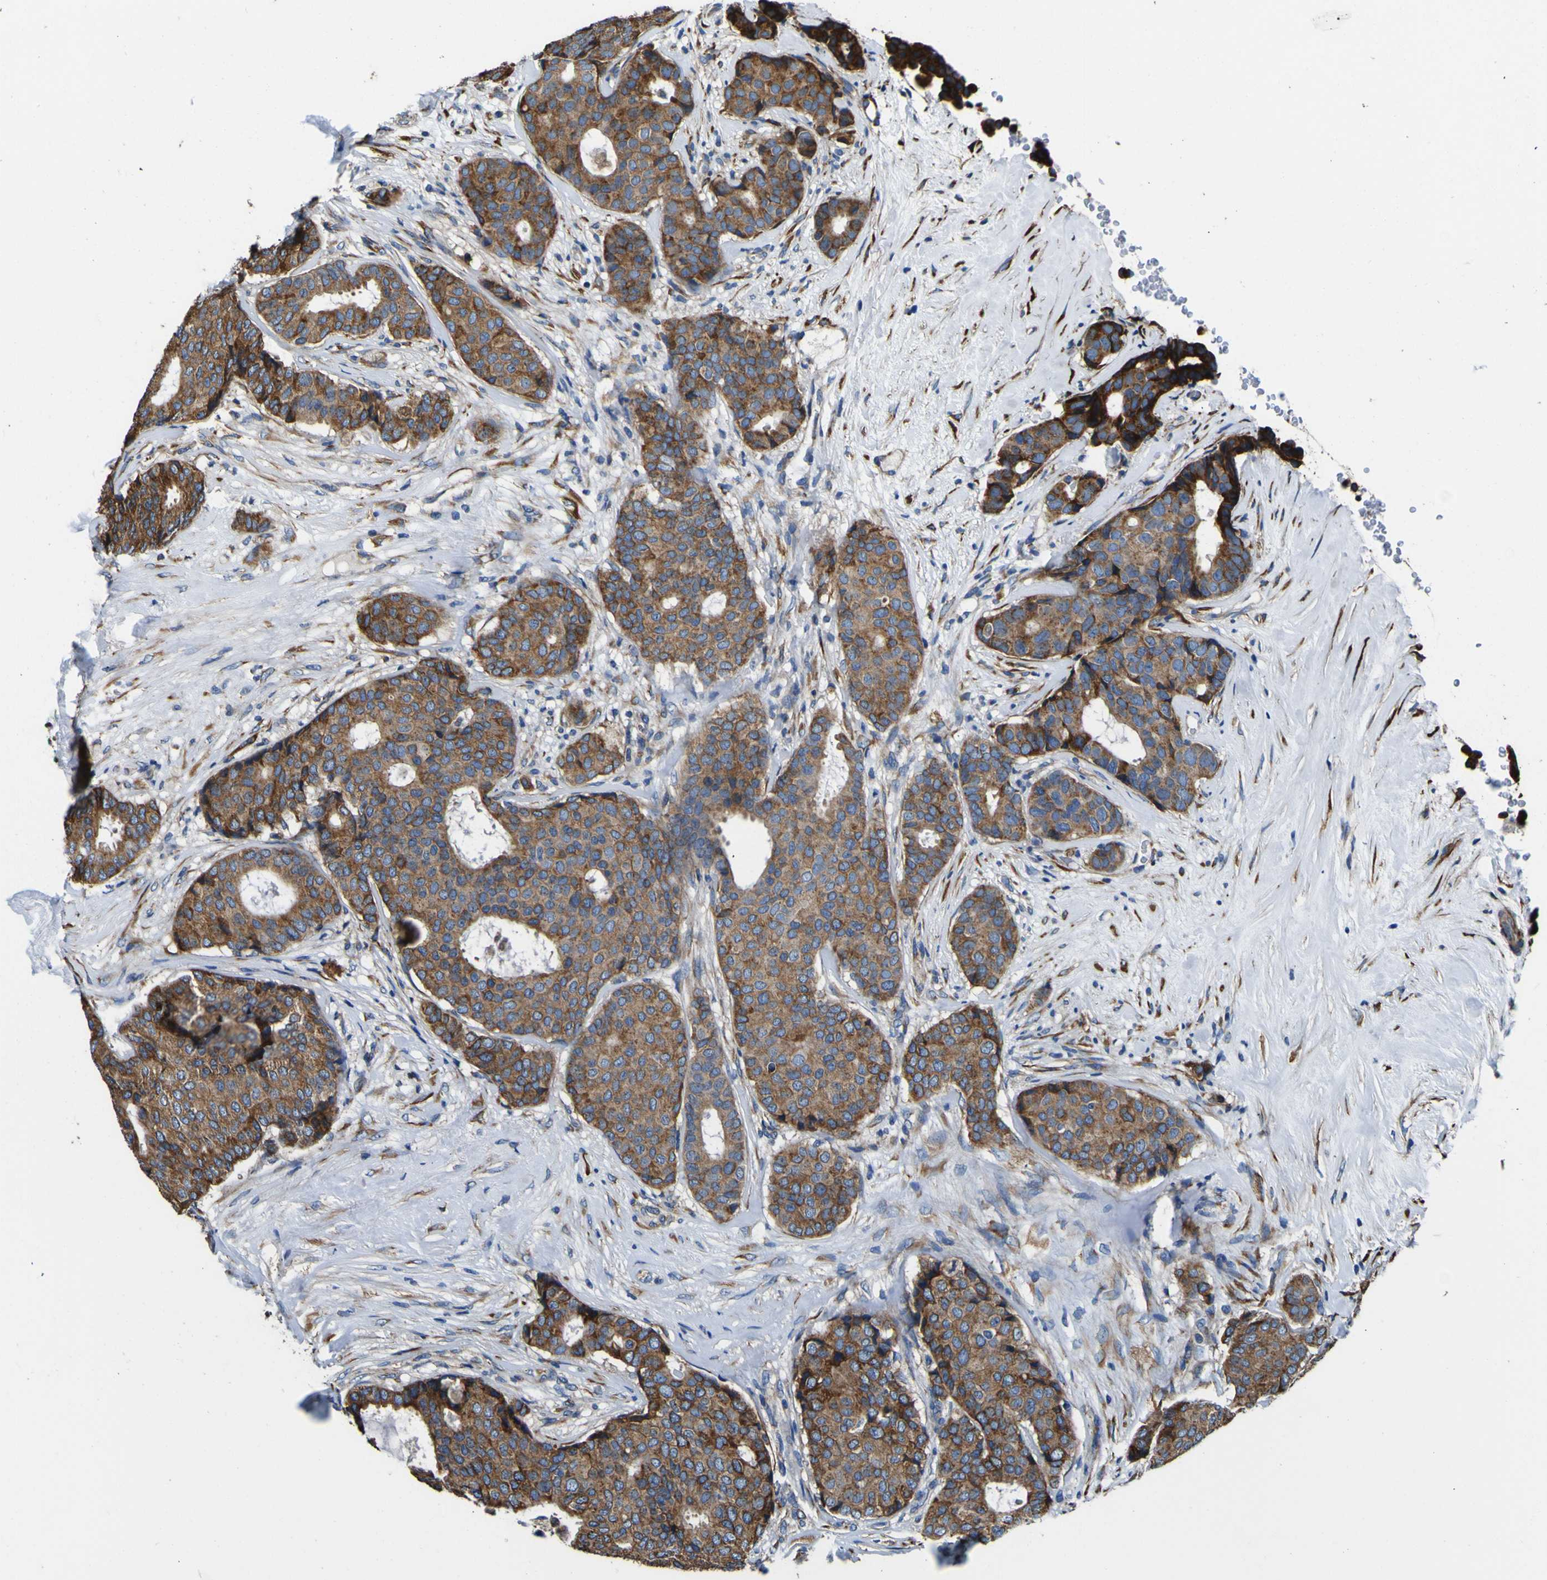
{"staining": {"intensity": "moderate", "quantity": ">75%", "location": "cytoplasmic/membranous"}, "tissue": "breast cancer", "cell_type": "Tumor cells", "image_type": "cancer", "snomed": [{"axis": "morphology", "description": "Duct carcinoma"}, {"axis": "topography", "description": "Breast"}], "caption": "A histopathology image of human breast intraductal carcinoma stained for a protein displays moderate cytoplasmic/membranous brown staining in tumor cells.", "gene": "INPP5A", "patient": {"sex": "female", "age": 75}}